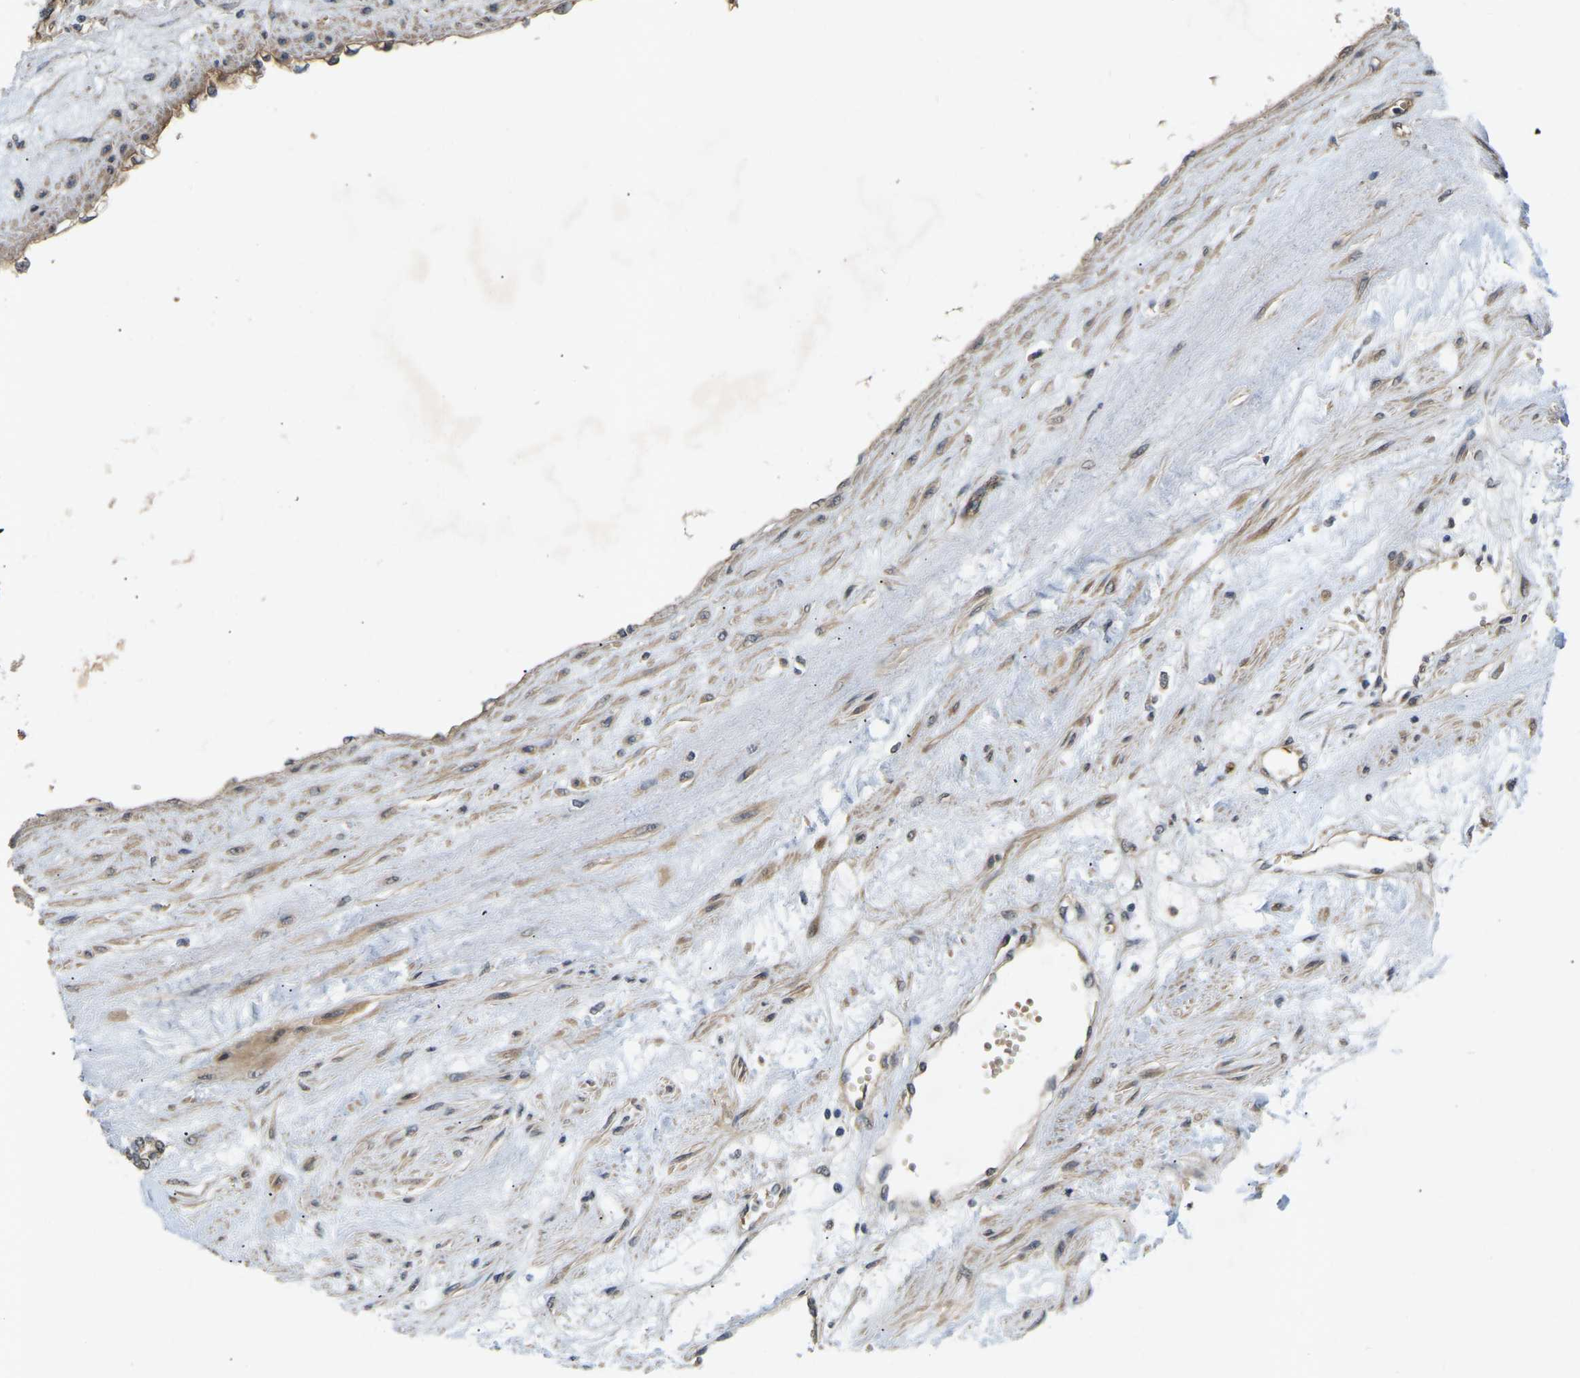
{"staining": {"intensity": "weak", "quantity": "<25%", "location": "cytoplasmic/membranous"}, "tissue": "renal cancer", "cell_type": "Tumor cells", "image_type": "cancer", "snomed": [{"axis": "morphology", "description": "Adenocarcinoma, NOS"}, {"axis": "topography", "description": "Kidney"}], "caption": "High power microscopy histopathology image of an immunohistochemistry image of adenocarcinoma (renal), revealing no significant staining in tumor cells. (DAB immunohistochemistry visualized using brightfield microscopy, high magnification).", "gene": "LIMK2", "patient": {"sex": "male", "age": 59}}